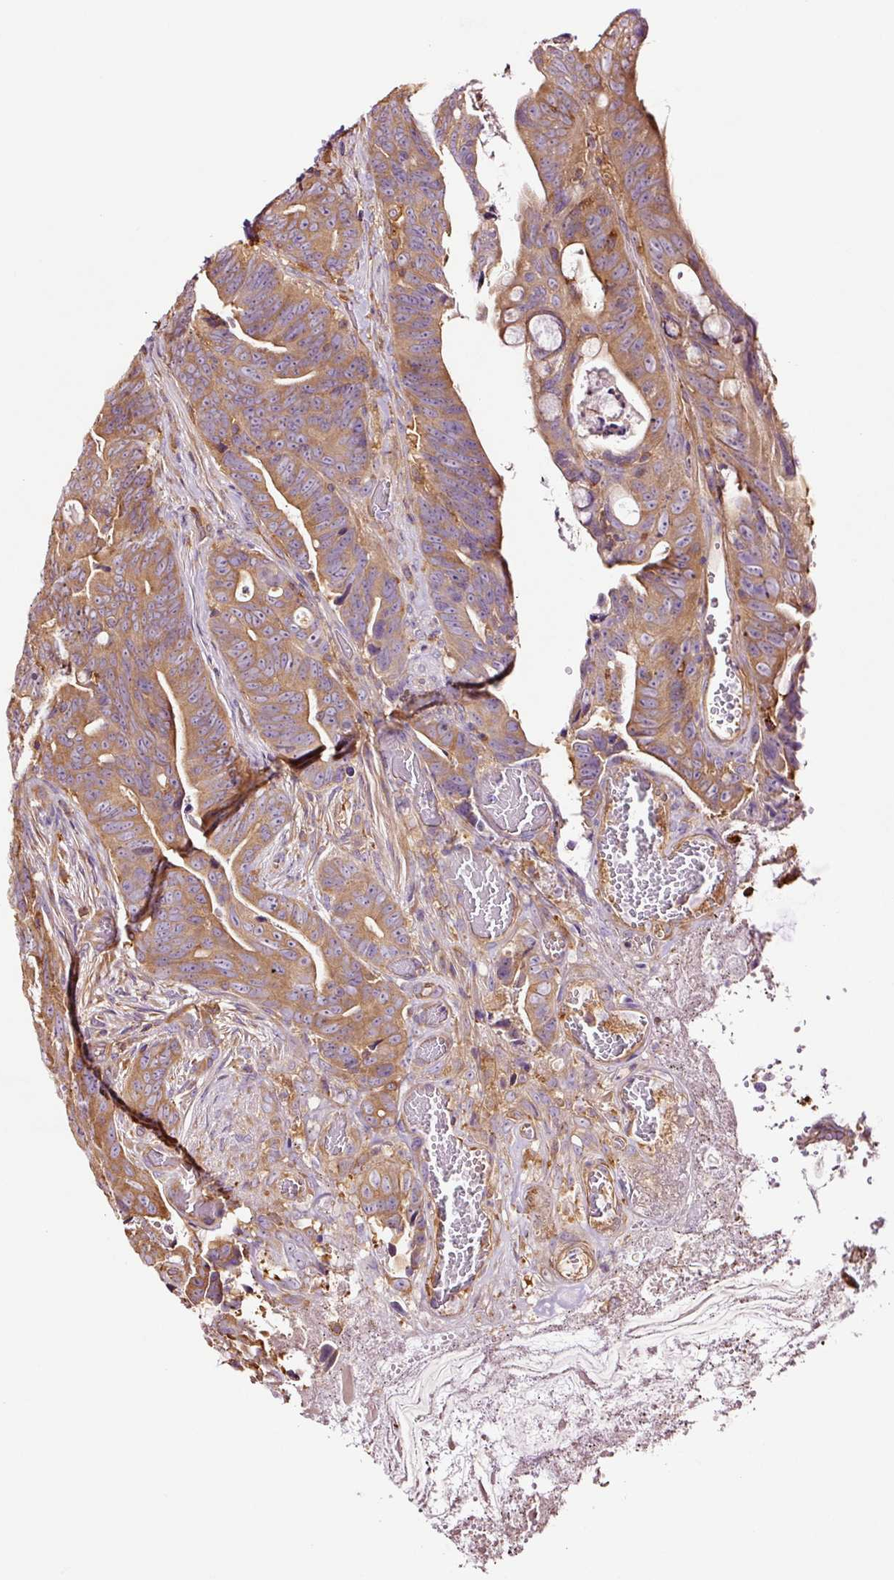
{"staining": {"intensity": "moderate", "quantity": ">75%", "location": "cytoplasmic/membranous"}, "tissue": "colorectal cancer", "cell_type": "Tumor cells", "image_type": "cancer", "snomed": [{"axis": "morphology", "description": "Adenocarcinoma, NOS"}, {"axis": "topography", "description": "Colon"}], "caption": "DAB immunohistochemical staining of human adenocarcinoma (colorectal) reveals moderate cytoplasmic/membranous protein expression in approximately >75% of tumor cells.", "gene": "METAP1", "patient": {"sex": "female", "age": 82}}